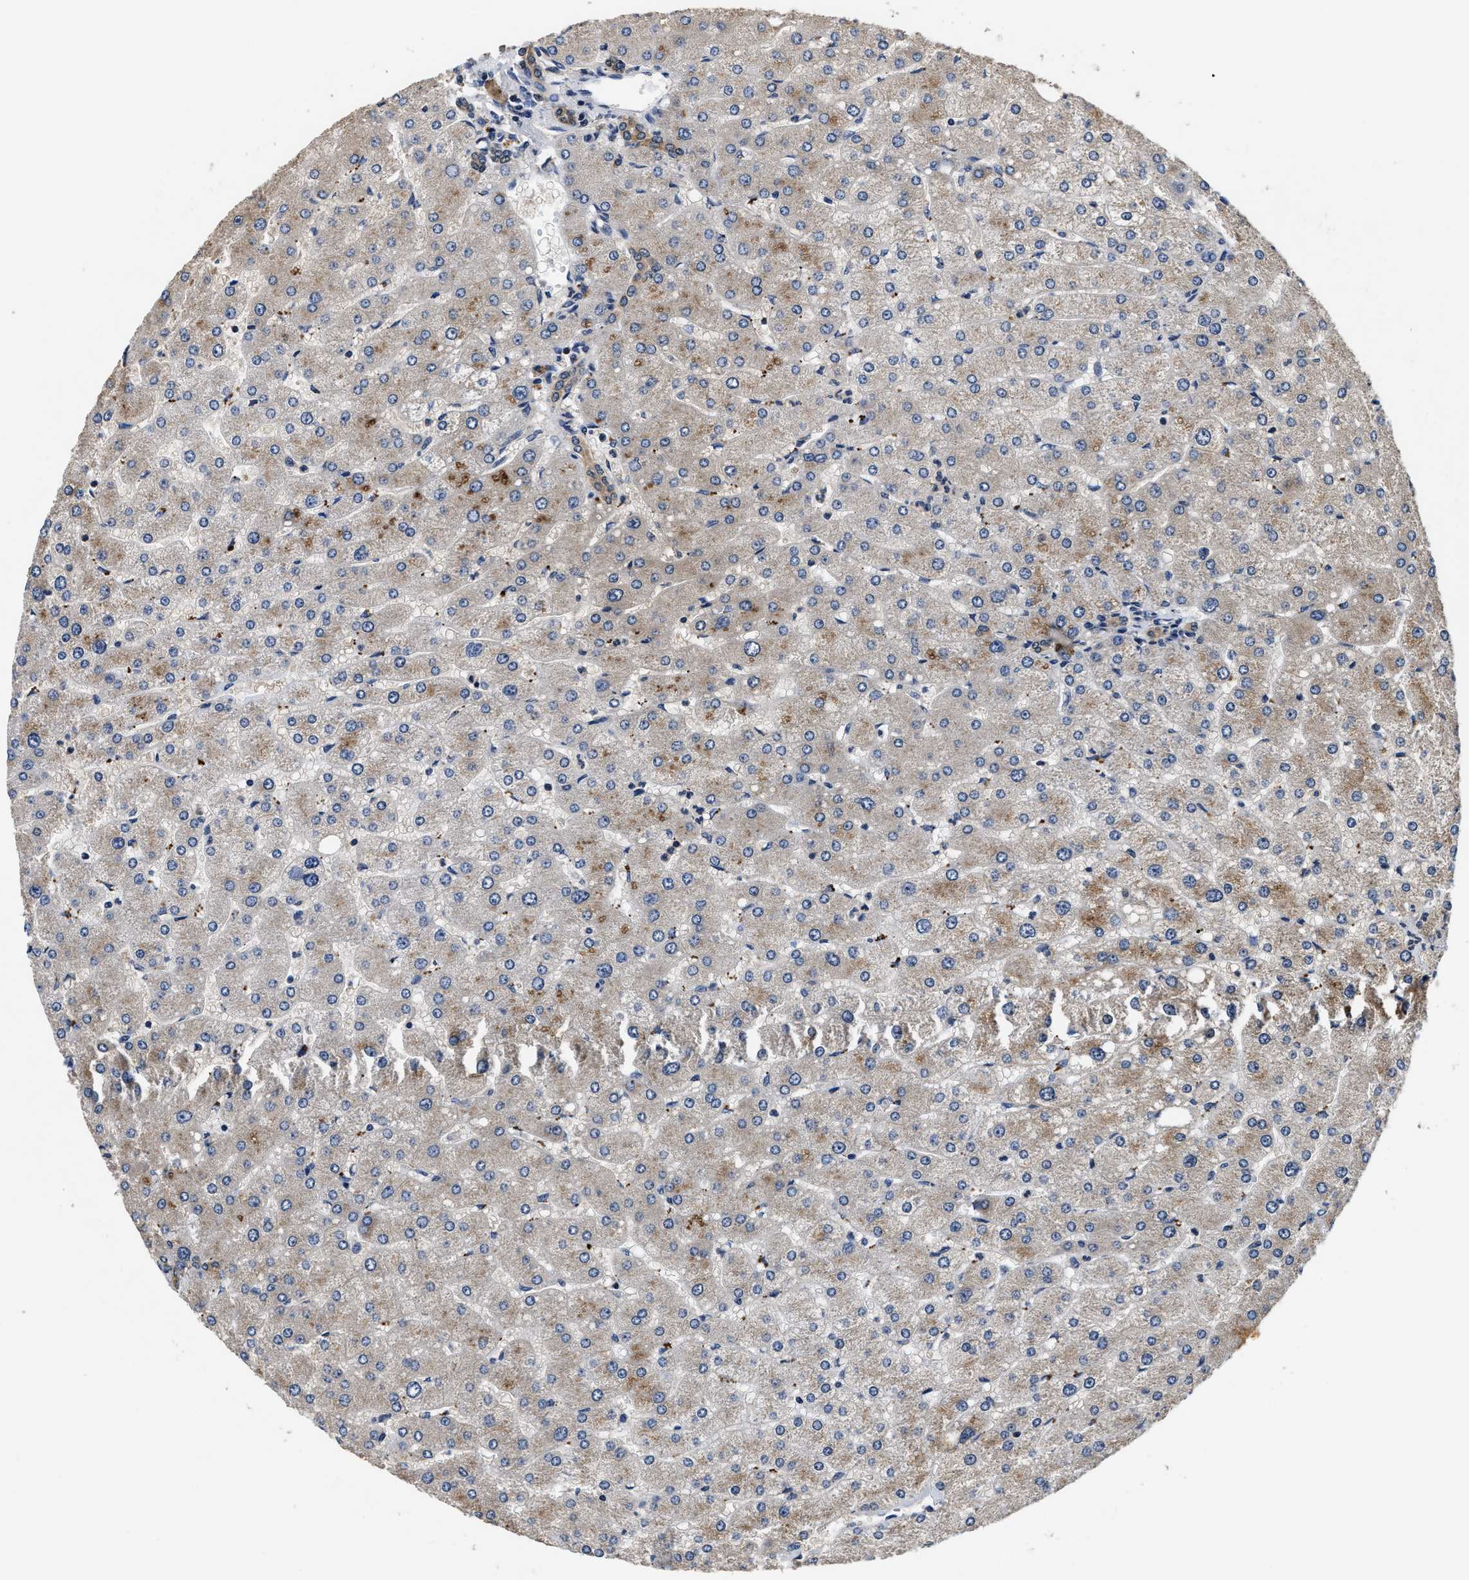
{"staining": {"intensity": "weak", "quantity": ">75%", "location": "cytoplasmic/membranous"}, "tissue": "liver", "cell_type": "Cholangiocytes", "image_type": "normal", "snomed": [{"axis": "morphology", "description": "Normal tissue, NOS"}, {"axis": "topography", "description": "Liver"}], "caption": "Human liver stained for a protein (brown) shows weak cytoplasmic/membranous positive staining in approximately >75% of cholangiocytes.", "gene": "PHPT1", "patient": {"sex": "male", "age": 55}}